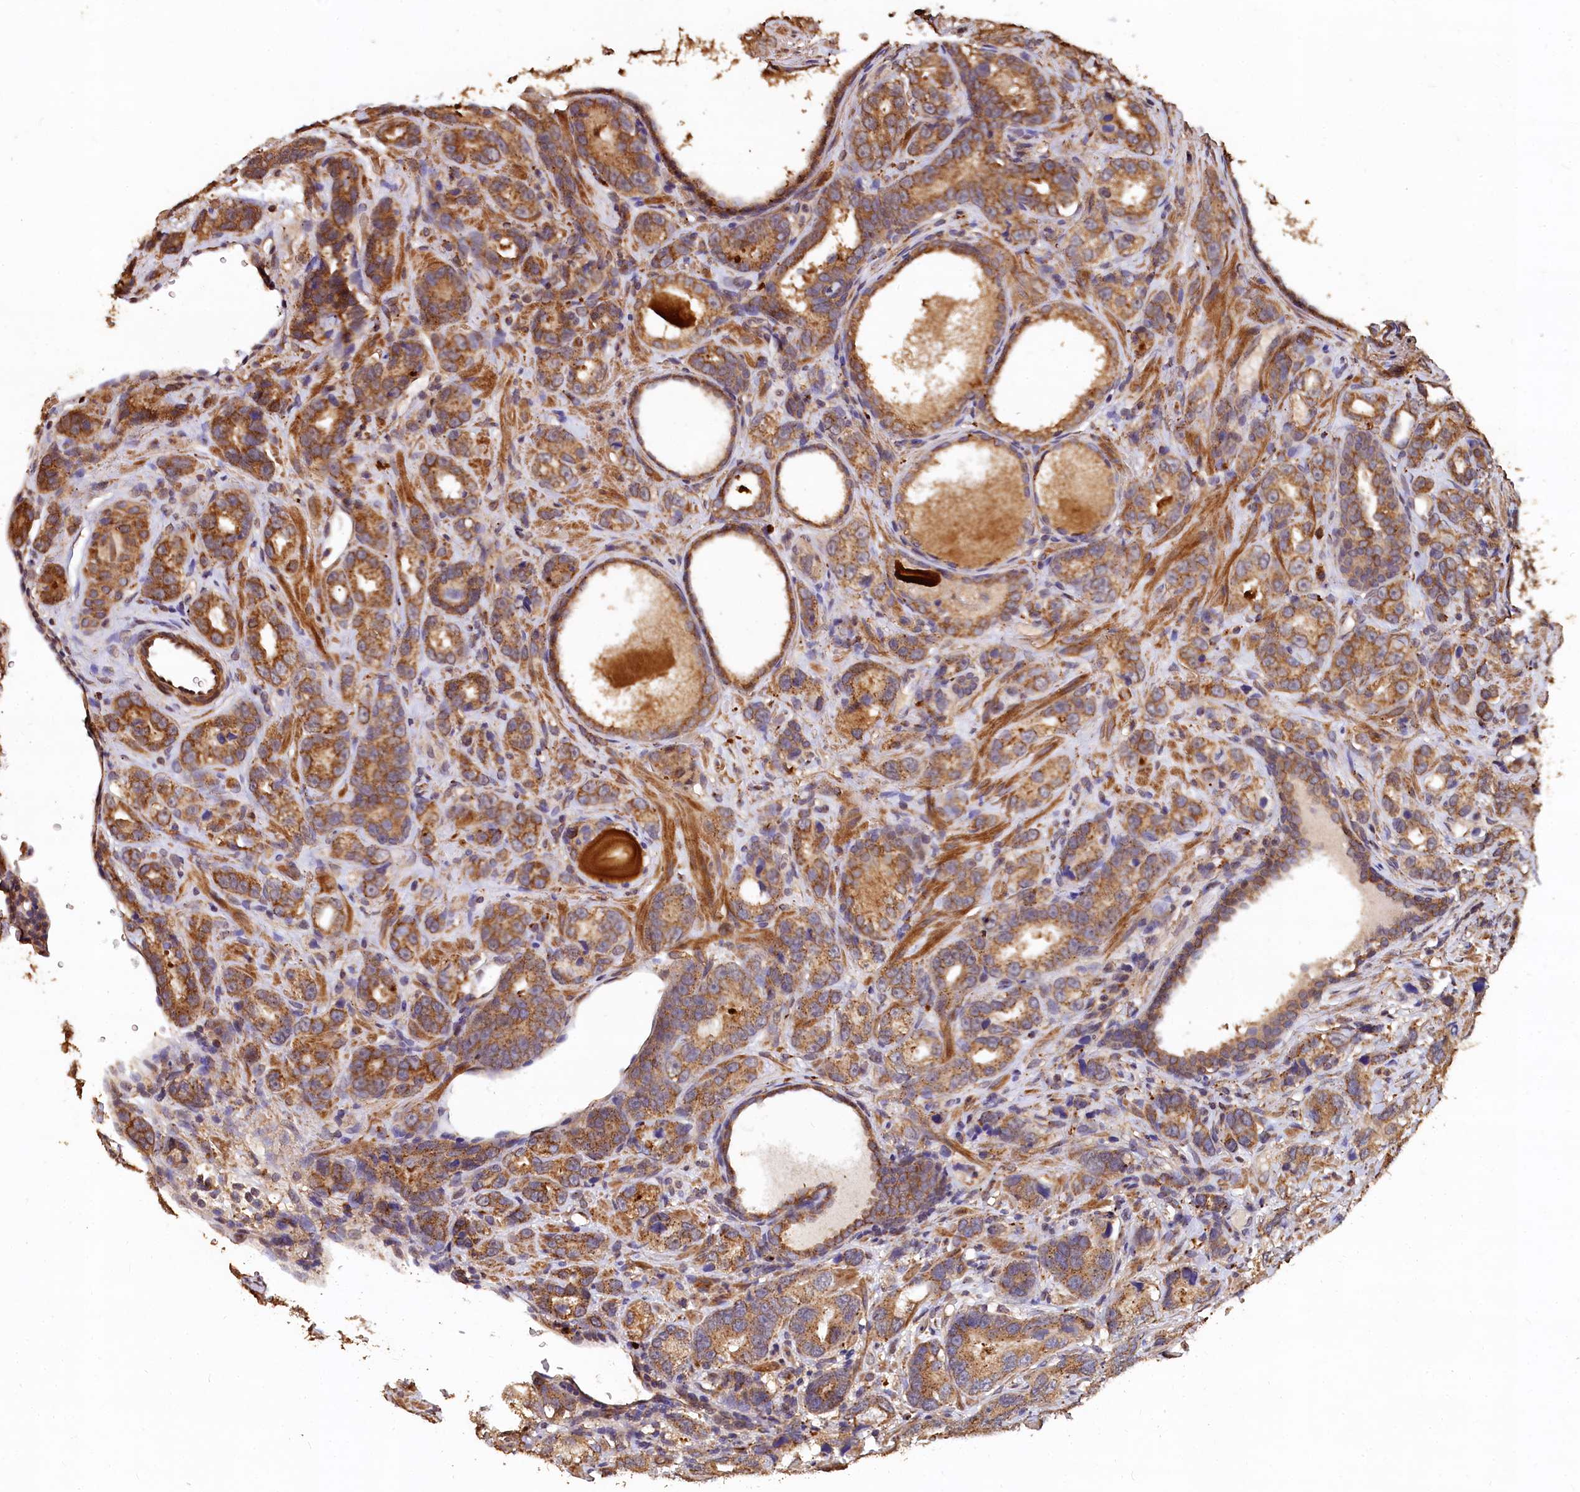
{"staining": {"intensity": "moderate", "quantity": ">75%", "location": "cytoplasmic/membranous"}, "tissue": "prostate cancer", "cell_type": "Tumor cells", "image_type": "cancer", "snomed": [{"axis": "morphology", "description": "Adenocarcinoma, High grade"}, {"axis": "topography", "description": "Prostate"}], "caption": "Protein staining of prostate high-grade adenocarcinoma tissue displays moderate cytoplasmic/membranous expression in approximately >75% of tumor cells.", "gene": "LSM4", "patient": {"sex": "male", "age": 62}}